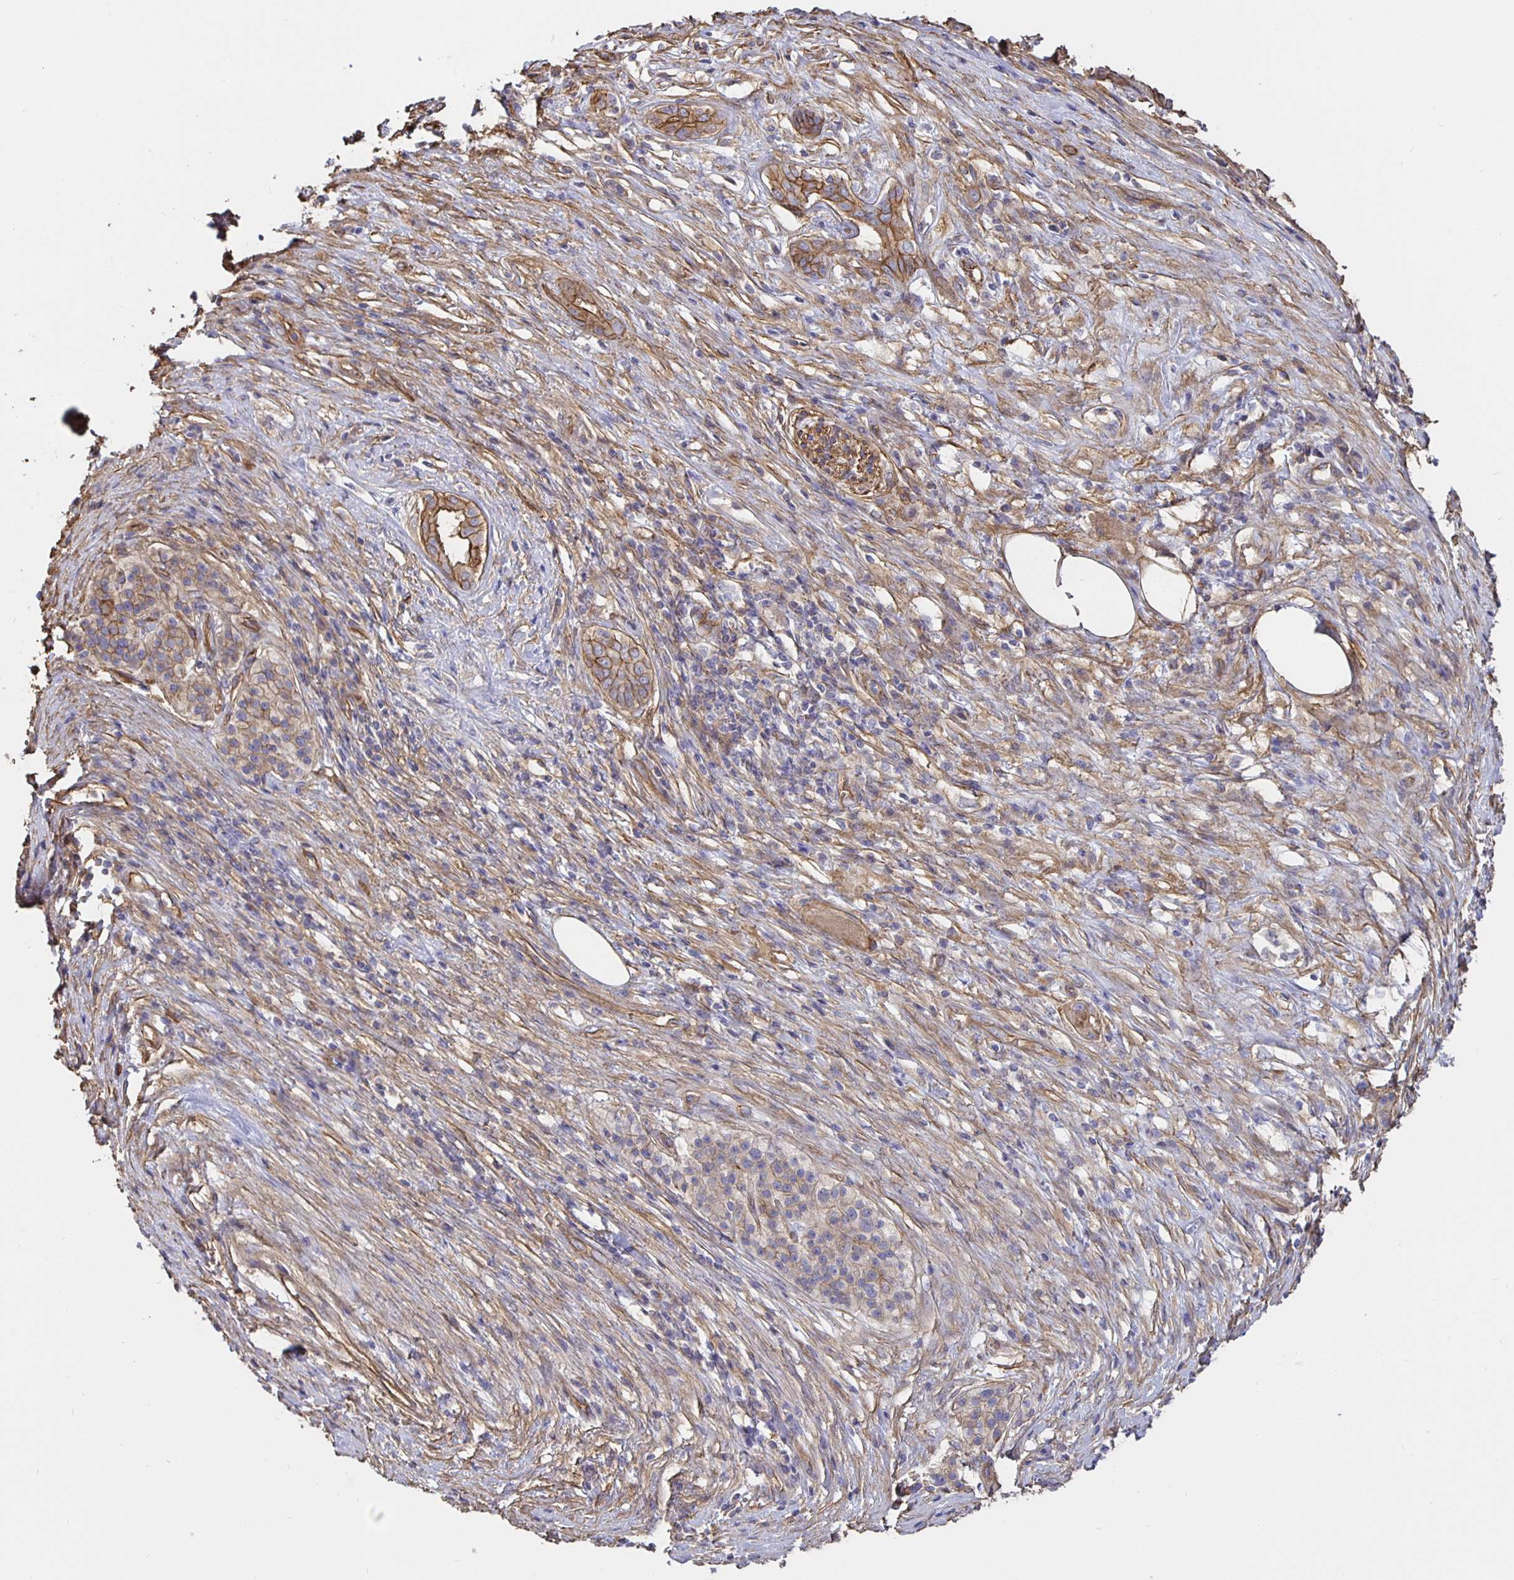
{"staining": {"intensity": "moderate", "quantity": ">75%", "location": "cytoplasmic/membranous"}, "tissue": "pancreatic cancer", "cell_type": "Tumor cells", "image_type": "cancer", "snomed": [{"axis": "morphology", "description": "Adenocarcinoma, NOS"}, {"axis": "topography", "description": "Pancreas"}], "caption": "High-power microscopy captured an immunohistochemistry (IHC) photomicrograph of pancreatic cancer (adenocarcinoma), revealing moderate cytoplasmic/membranous positivity in about >75% of tumor cells. The protein of interest is shown in brown color, while the nuclei are stained blue.", "gene": "ARHGEF39", "patient": {"sex": "male", "age": 63}}